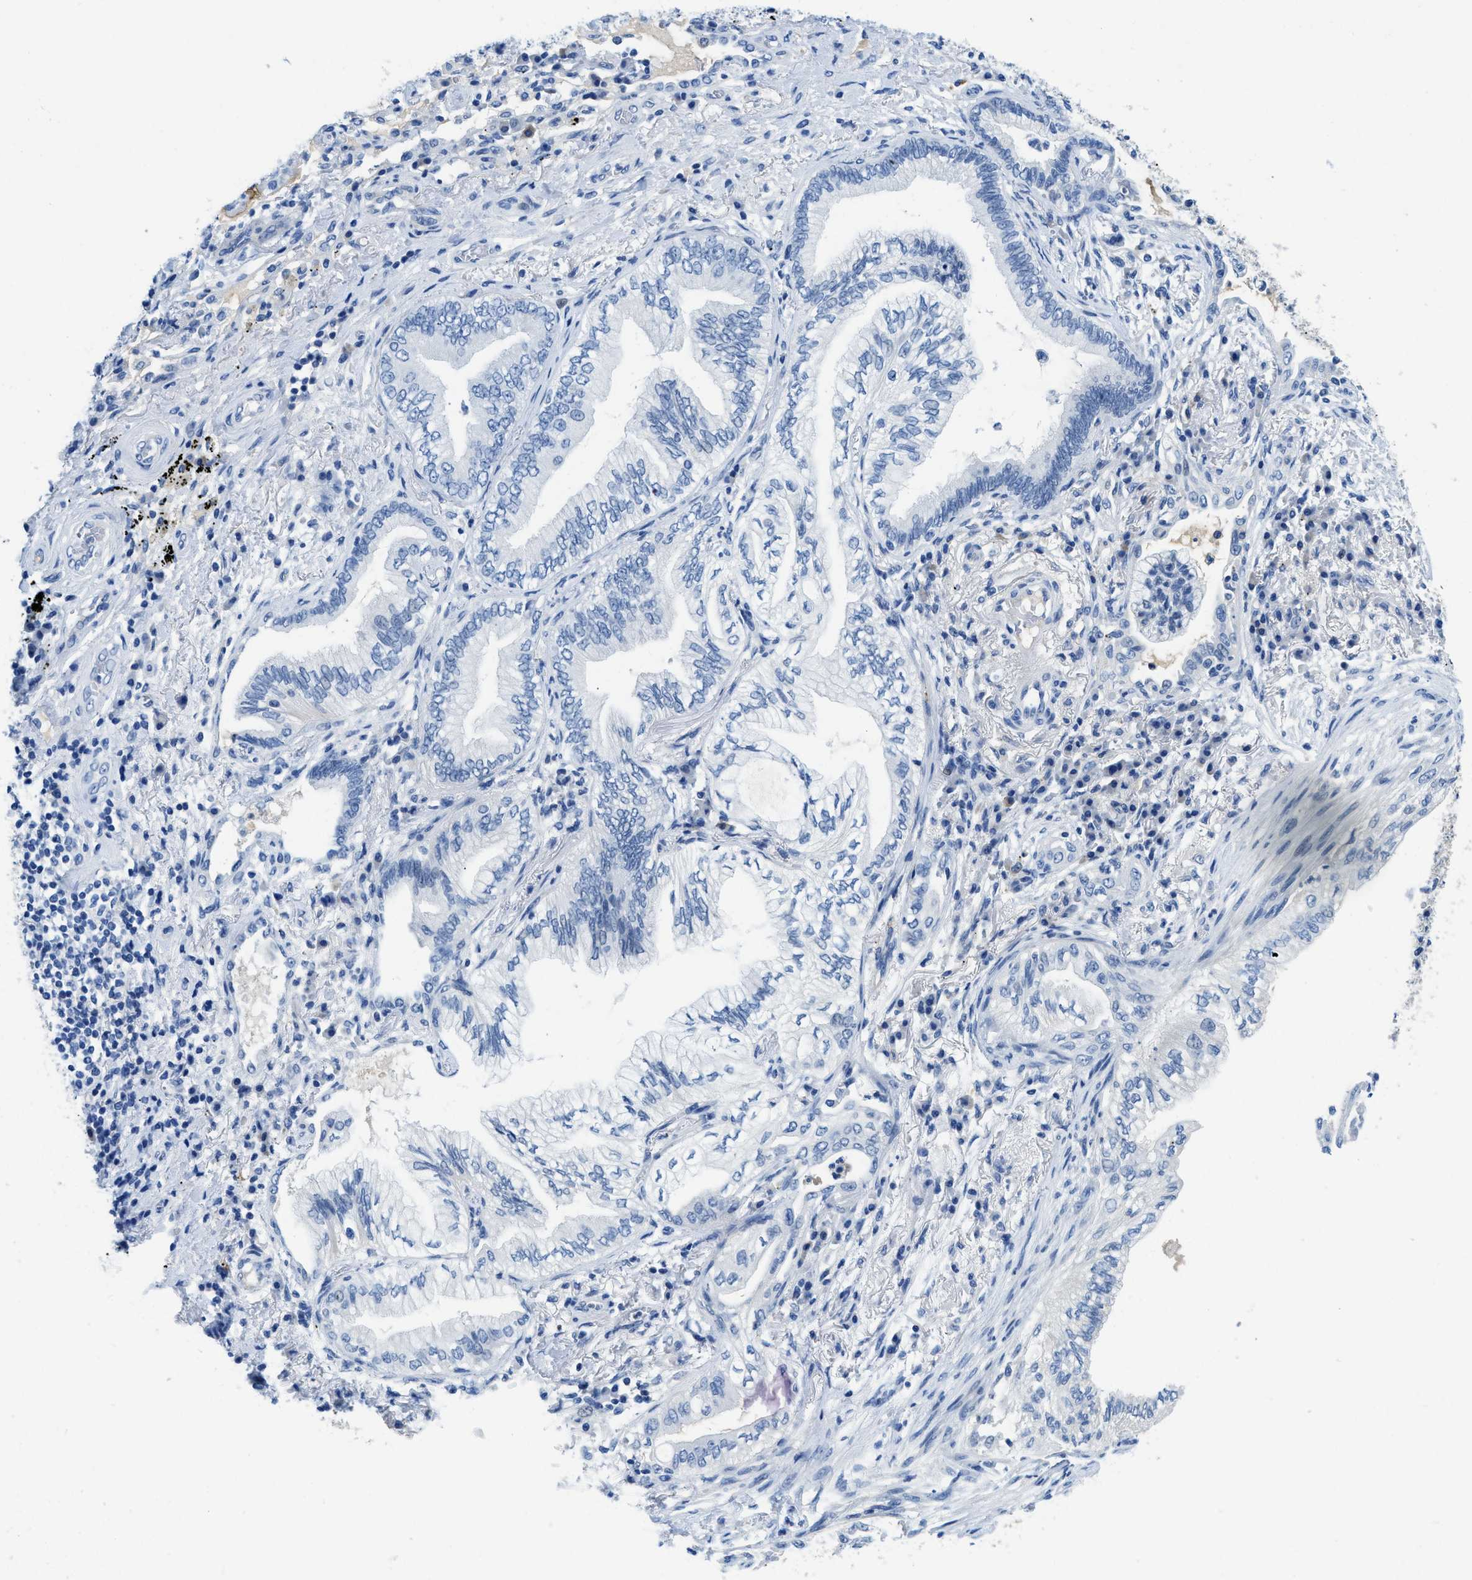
{"staining": {"intensity": "negative", "quantity": "none", "location": "none"}, "tissue": "lung cancer", "cell_type": "Tumor cells", "image_type": "cancer", "snomed": [{"axis": "morphology", "description": "Normal tissue, NOS"}, {"axis": "morphology", "description": "Adenocarcinoma, NOS"}, {"axis": "topography", "description": "Bronchus"}, {"axis": "topography", "description": "Lung"}], "caption": "IHC of human lung cancer shows no staining in tumor cells. Brightfield microscopy of IHC stained with DAB (brown) and hematoxylin (blue), captured at high magnification.", "gene": "MBL2", "patient": {"sex": "female", "age": 70}}